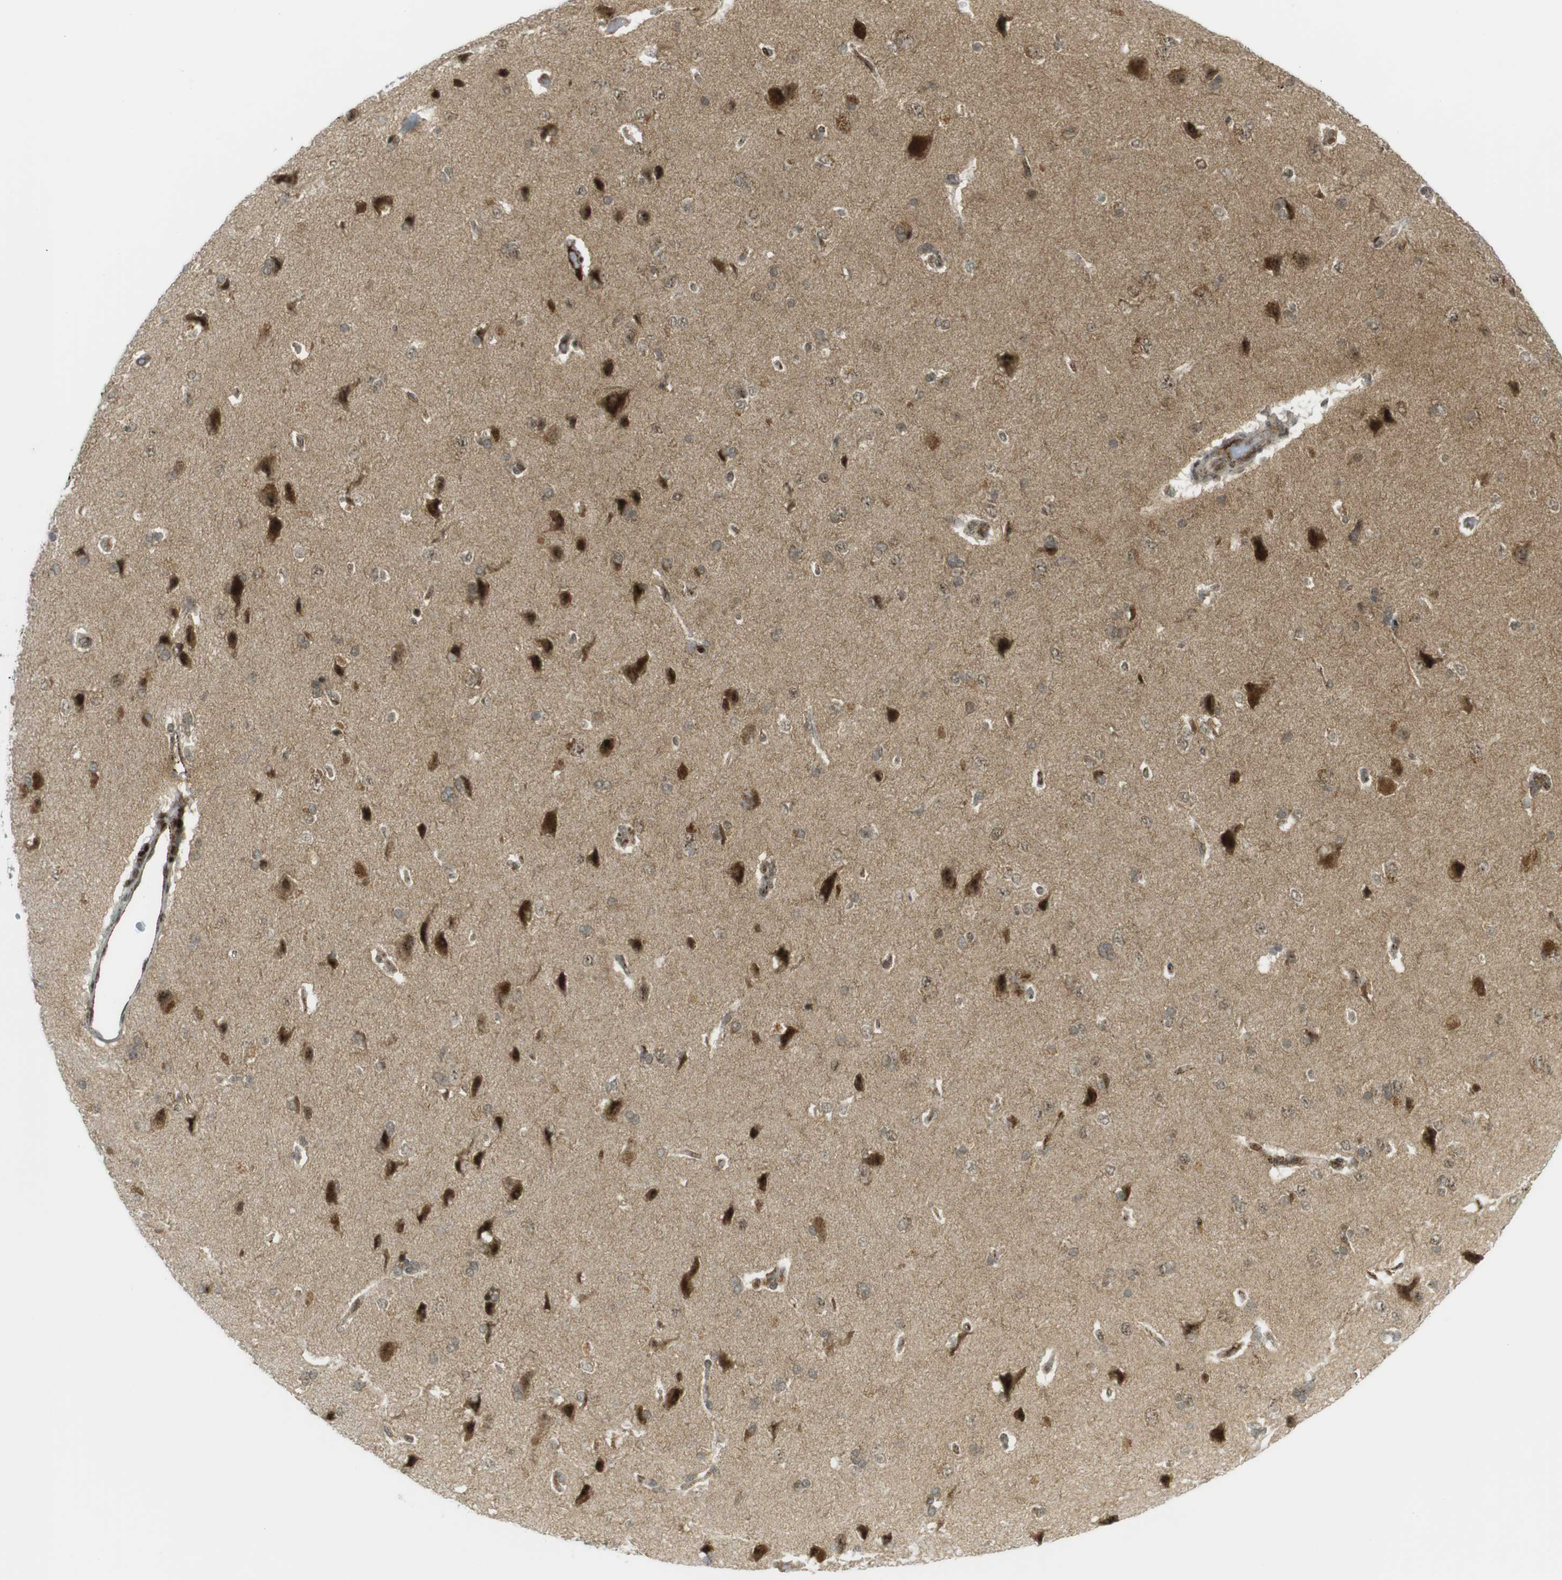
{"staining": {"intensity": "moderate", "quantity": ">75%", "location": "cytoplasmic/membranous,nuclear"}, "tissue": "cerebral cortex", "cell_type": "Endothelial cells", "image_type": "normal", "snomed": [{"axis": "morphology", "description": "Normal tissue, NOS"}, {"axis": "topography", "description": "Cerebral cortex"}], "caption": "Protein staining of unremarkable cerebral cortex displays moderate cytoplasmic/membranous,nuclear positivity in about >75% of endothelial cells.", "gene": "PPP1R13B", "patient": {"sex": "male", "age": 62}}